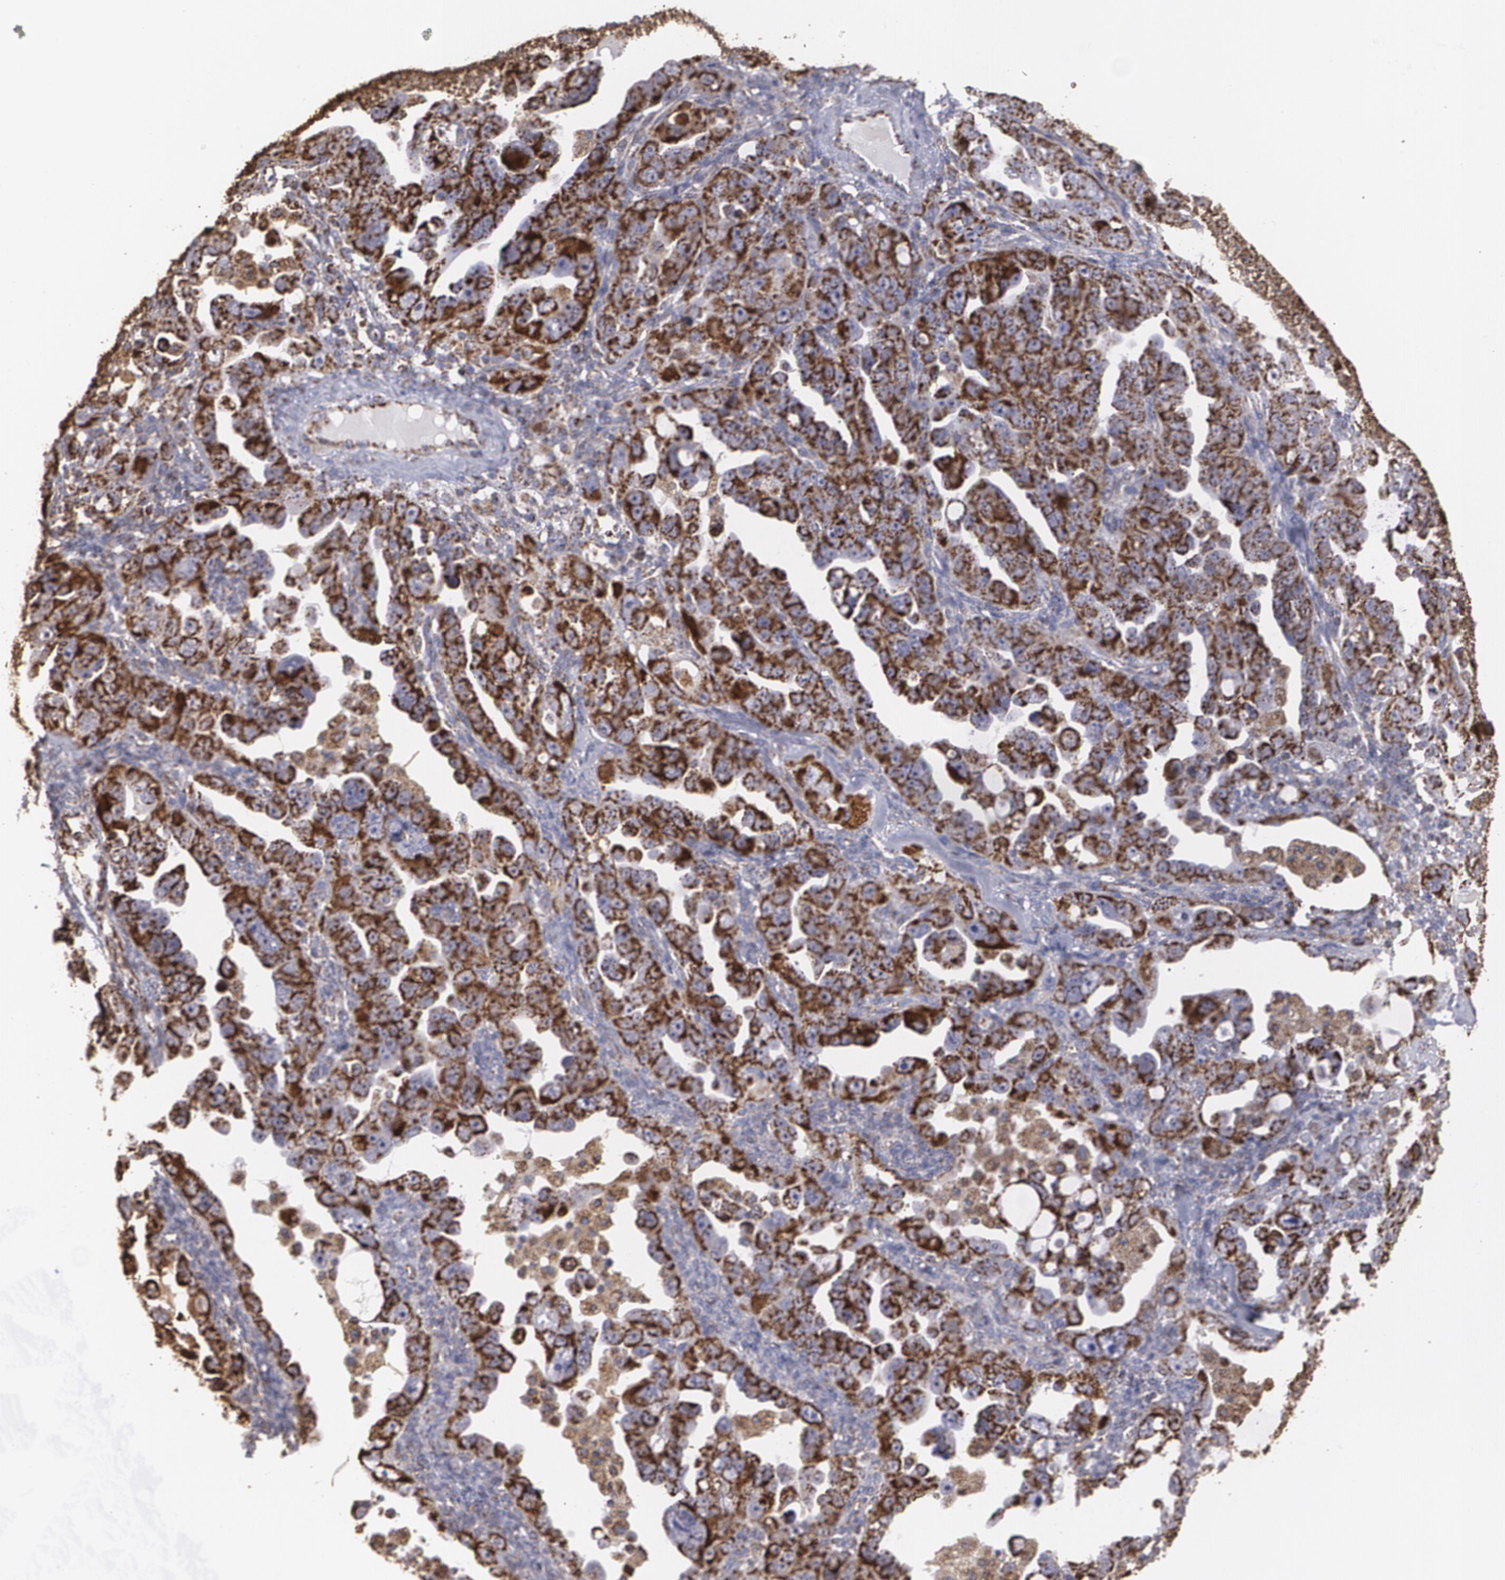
{"staining": {"intensity": "strong", "quantity": ">75%", "location": "cytoplasmic/membranous"}, "tissue": "ovarian cancer", "cell_type": "Tumor cells", "image_type": "cancer", "snomed": [{"axis": "morphology", "description": "Cystadenocarcinoma, serous, NOS"}, {"axis": "topography", "description": "Ovary"}], "caption": "The immunohistochemical stain highlights strong cytoplasmic/membranous staining in tumor cells of ovarian cancer tissue.", "gene": "HSPD1", "patient": {"sex": "female", "age": 66}}